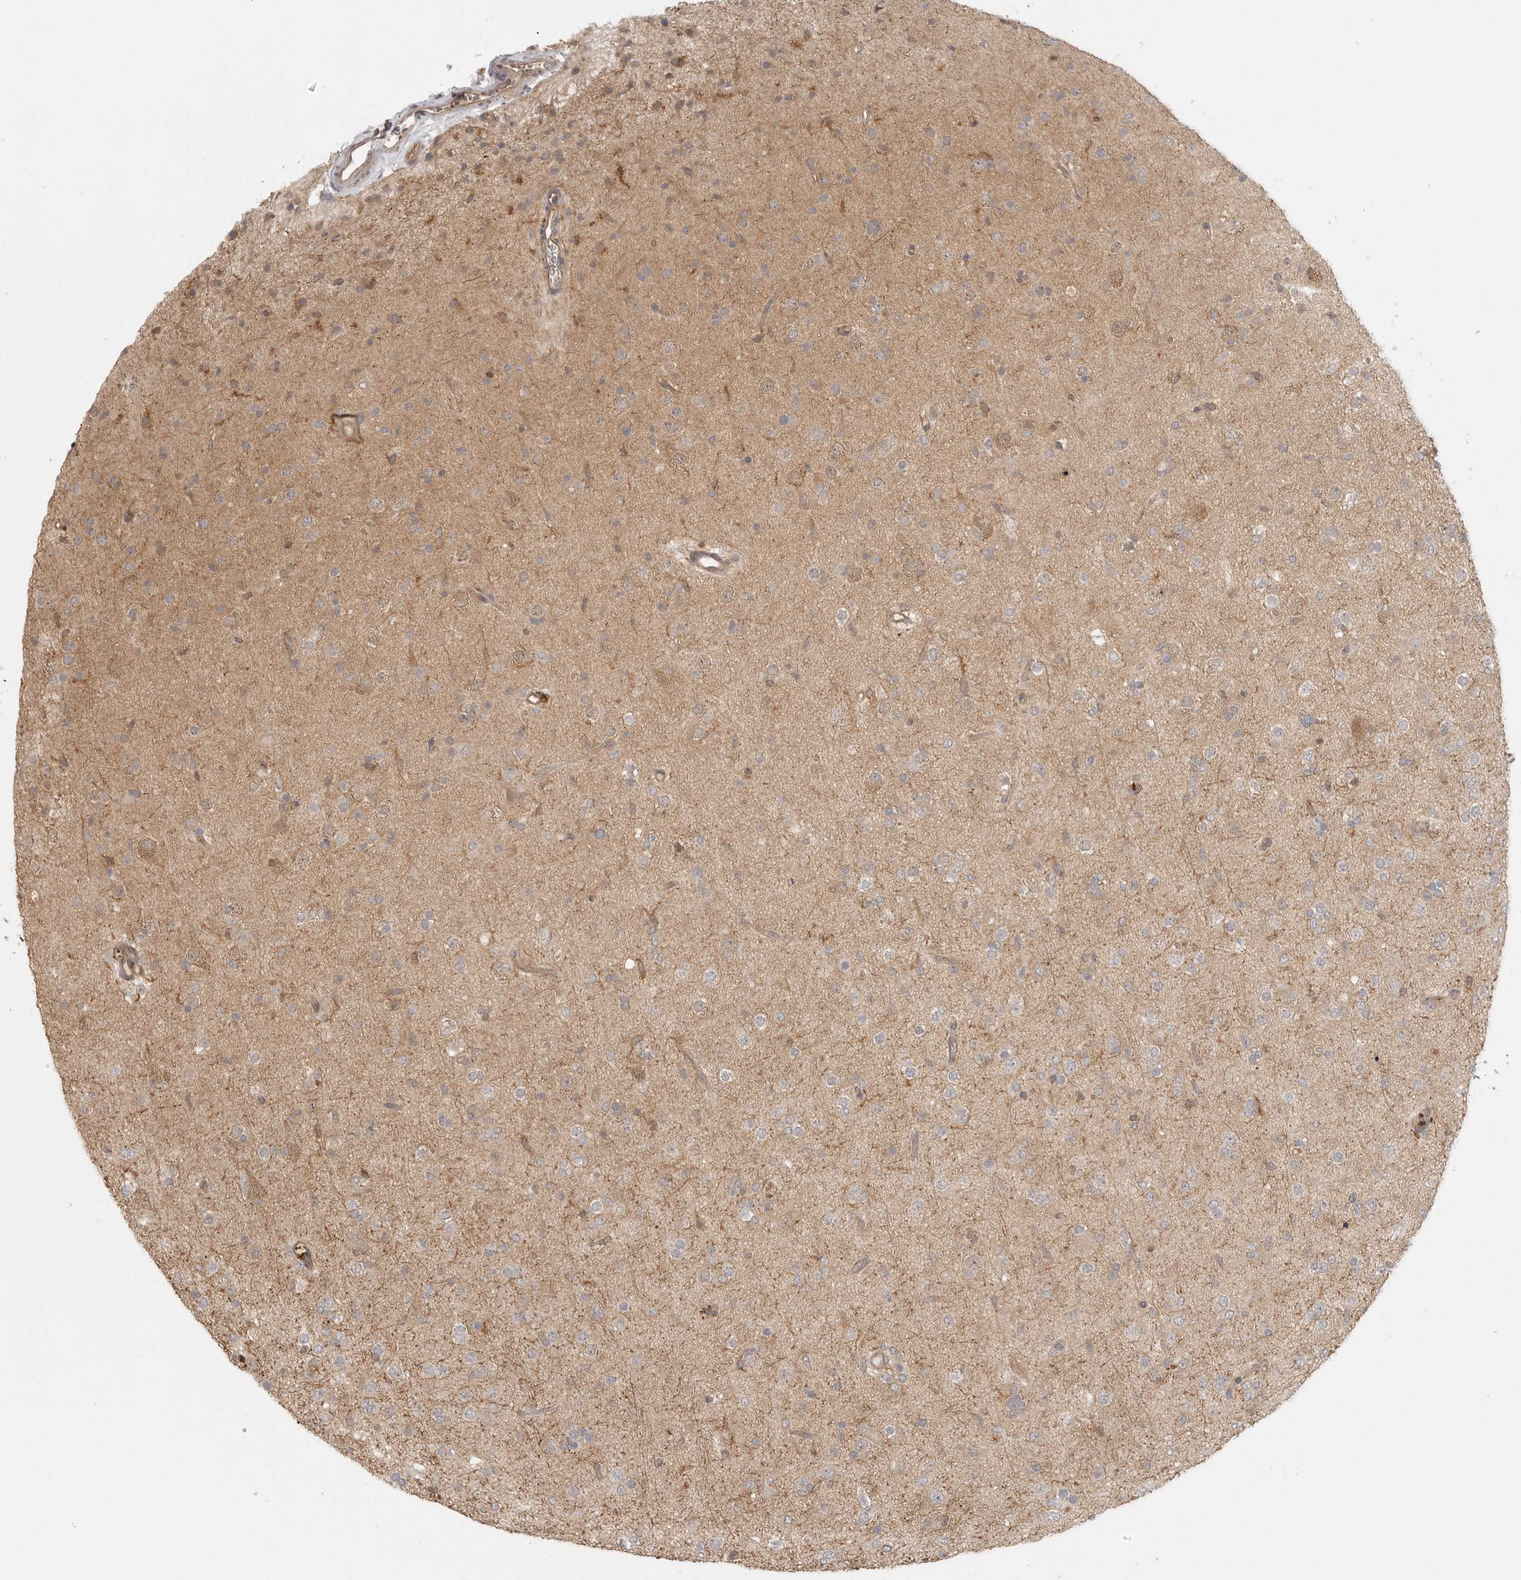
{"staining": {"intensity": "weak", "quantity": "25%-75%", "location": "cytoplasmic/membranous"}, "tissue": "glioma", "cell_type": "Tumor cells", "image_type": "cancer", "snomed": [{"axis": "morphology", "description": "Glioma, malignant, Low grade"}, {"axis": "topography", "description": "Brain"}], "caption": "Protein expression analysis of glioma exhibits weak cytoplasmic/membranous staining in about 25%-75% of tumor cells.", "gene": "DBNL", "patient": {"sex": "male", "age": 65}}